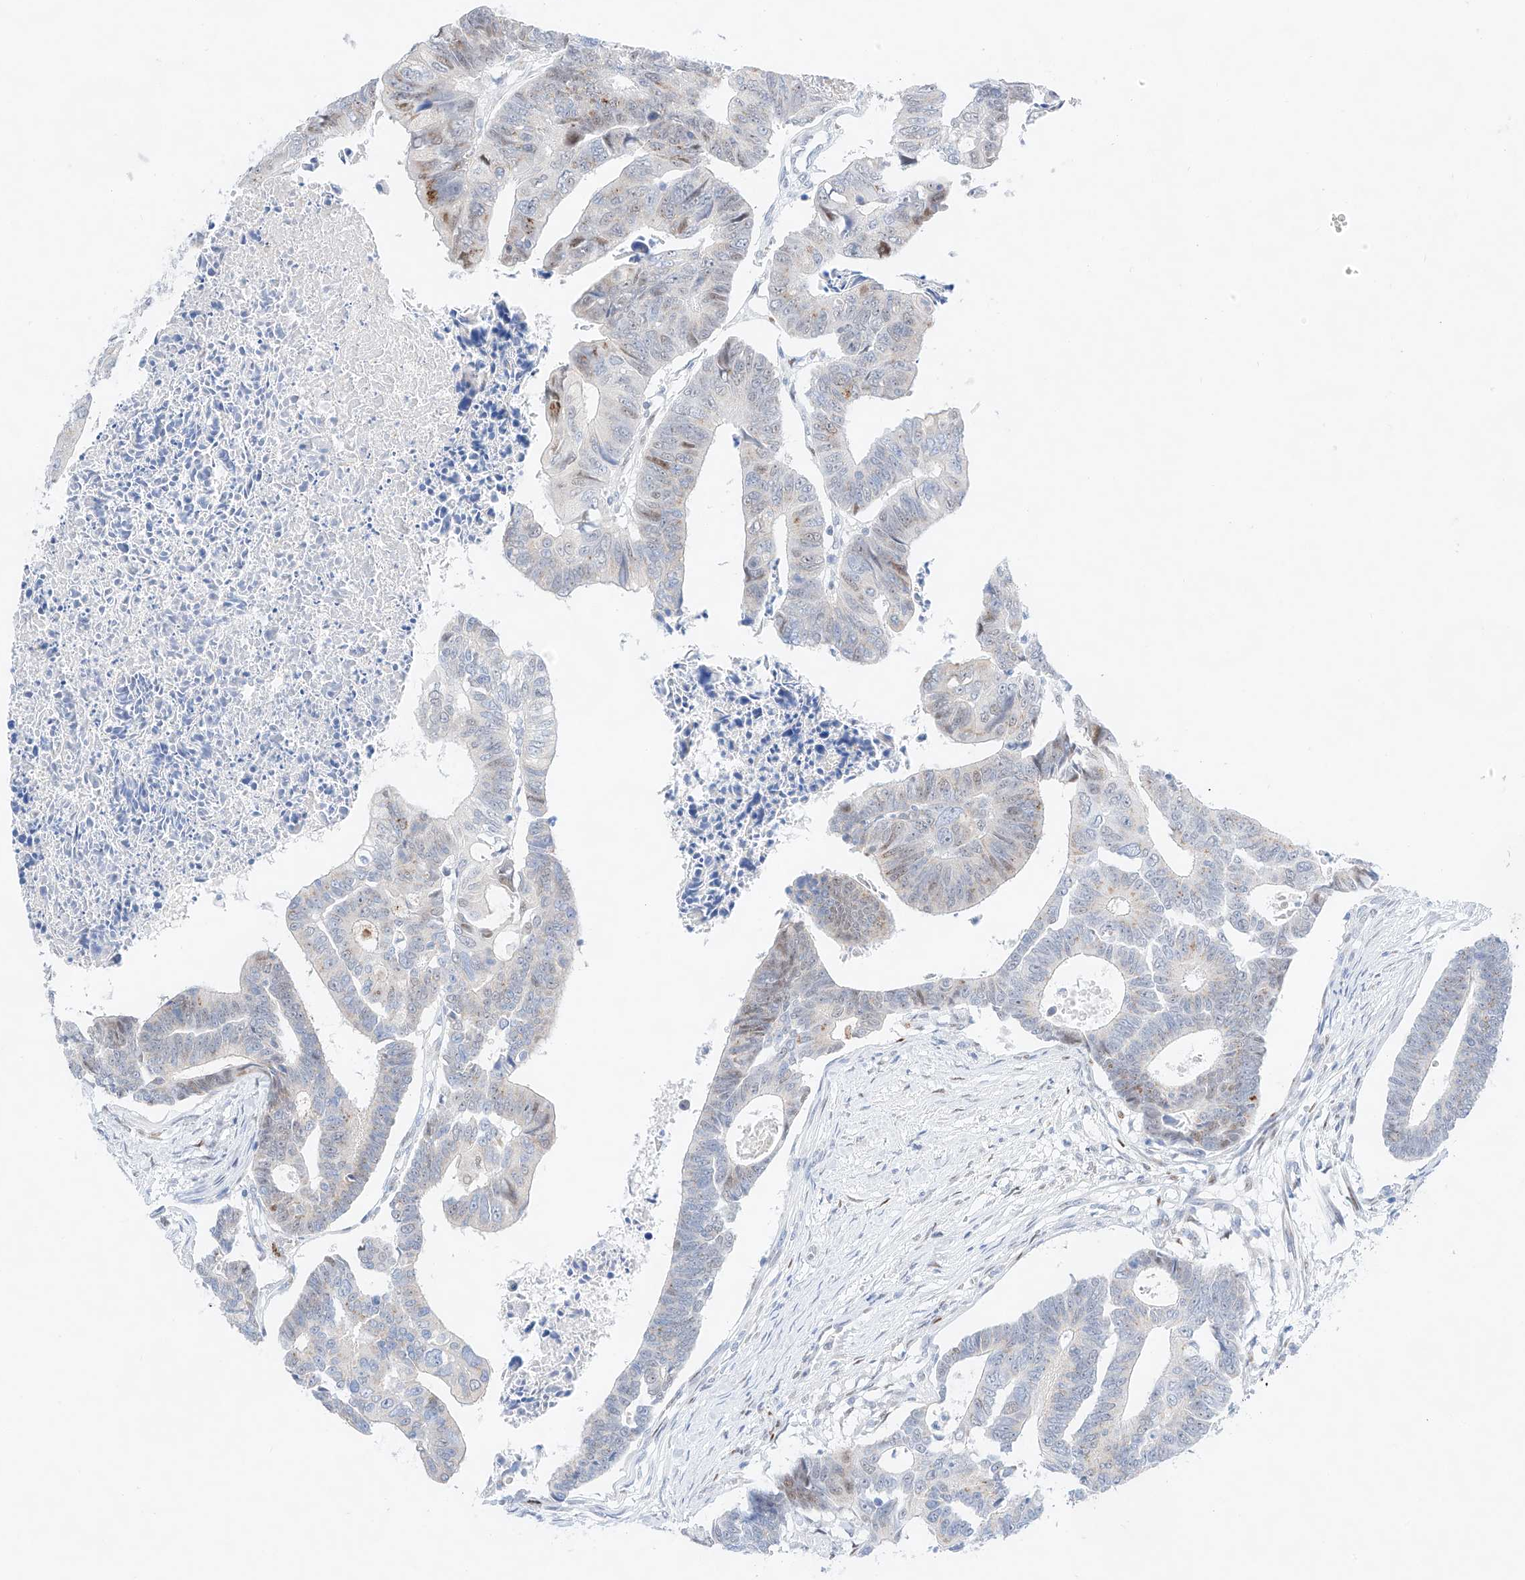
{"staining": {"intensity": "weak", "quantity": "<25%", "location": "cytoplasmic/membranous,nuclear"}, "tissue": "colorectal cancer", "cell_type": "Tumor cells", "image_type": "cancer", "snomed": [{"axis": "morphology", "description": "Adenocarcinoma, NOS"}, {"axis": "topography", "description": "Rectum"}], "caption": "High magnification brightfield microscopy of colorectal cancer stained with DAB (brown) and counterstained with hematoxylin (blue): tumor cells show no significant staining.", "gene": "NT5C3B", "patient": {"sex": "female", "age": 65}}